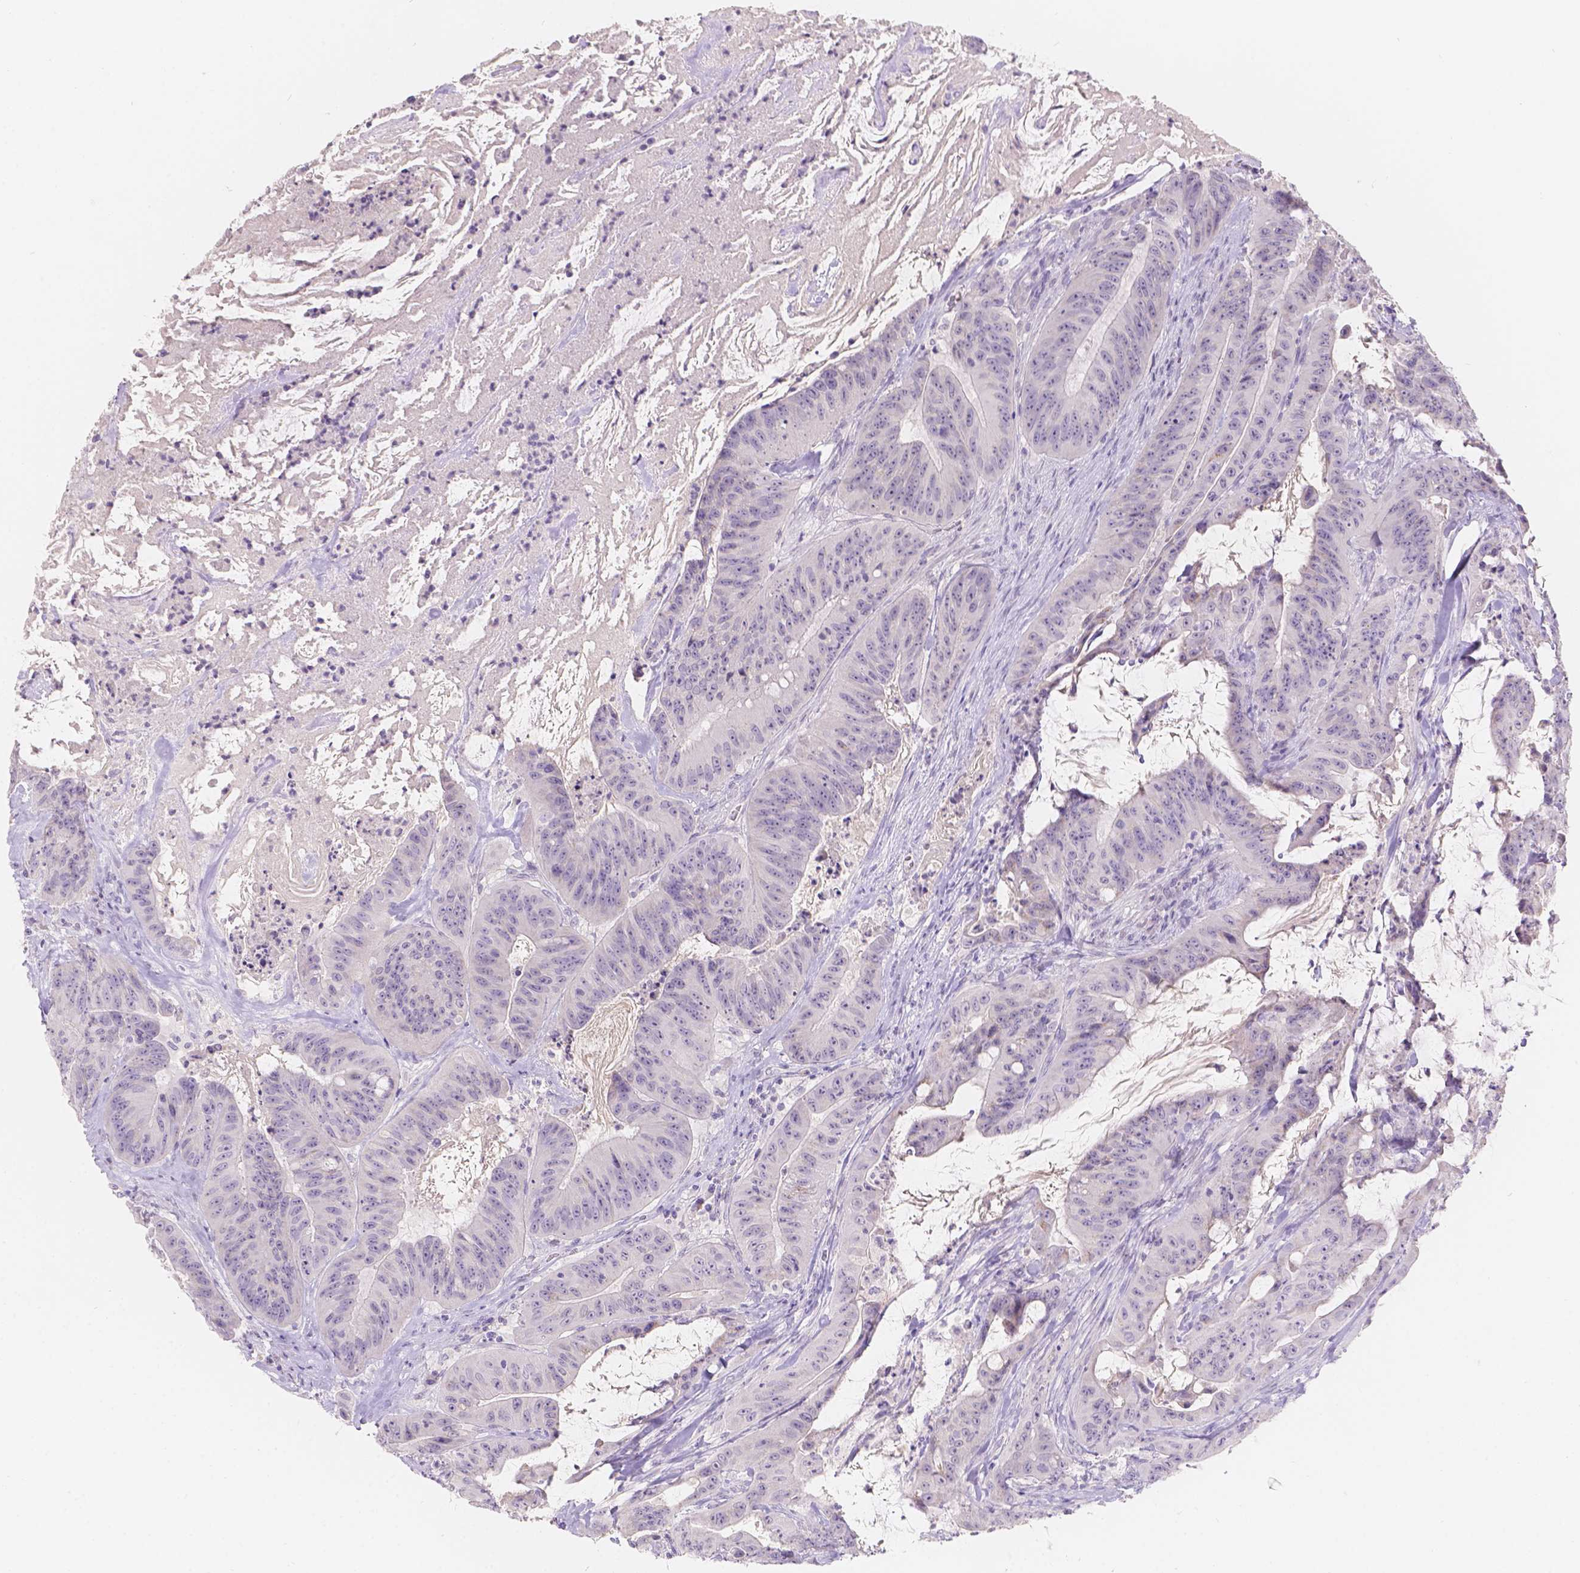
{"staining": {"intensity": "negative", "quantity": "none", "location": "none"}, "tissue": "colorectal cancer", "cell_type": "Tumor cells", "image_type": "cancer", "snomed": [{"axis": "morphology", "description": "Adenocarcinoma, NOS"}, {"axis": "topography", "description": "Colon"}], "caption": "Photomicrograph shows no protein positivity in tumor cells of colorectal adenocarcinoma tissue.", "gene": "HTN3", "patient": {"sex": "male", "age": 33}}